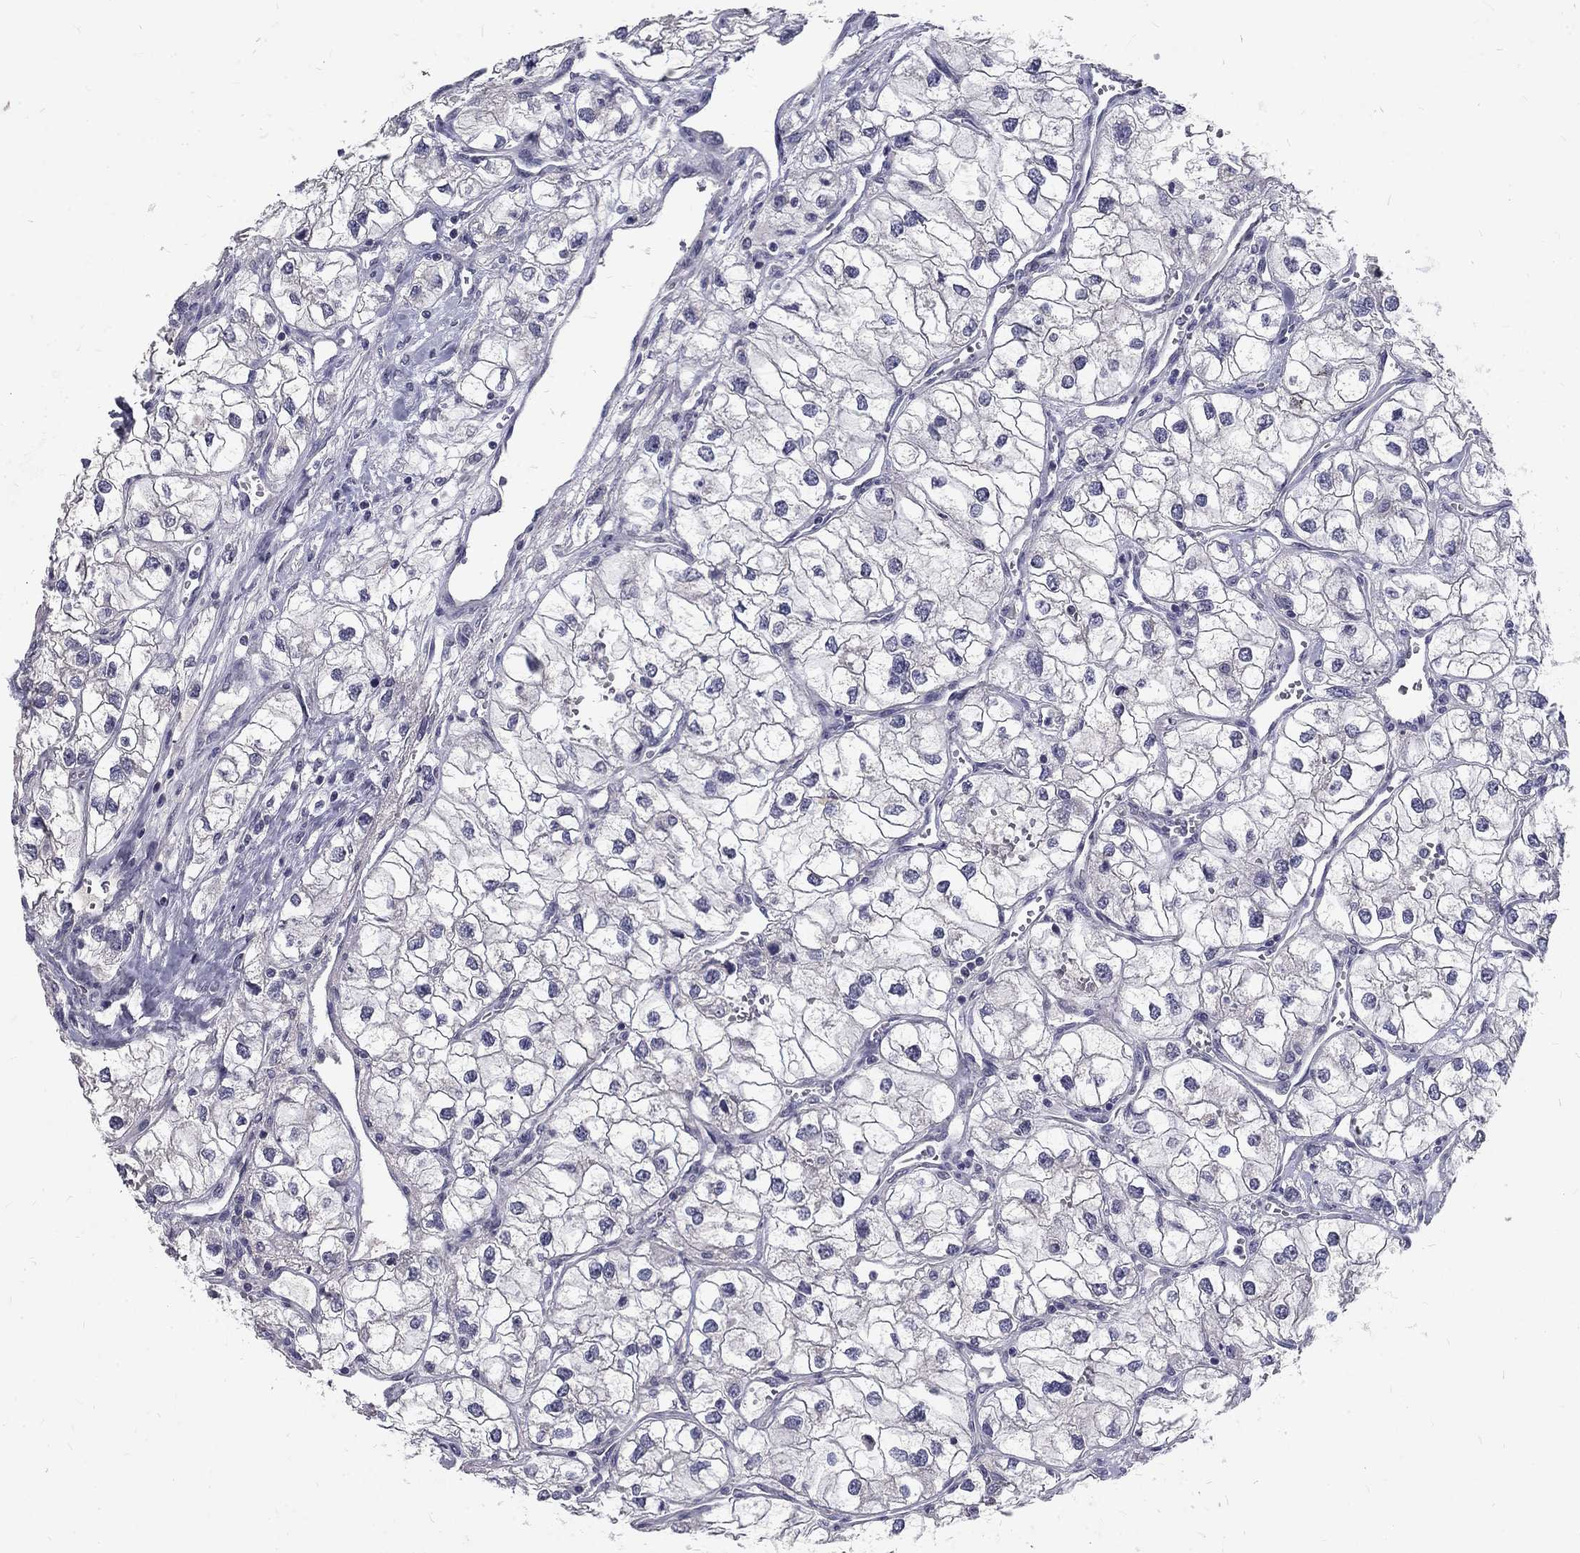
{"staining": {"intensity": "negative", "quantity": "none", "location": "none"}, "tissue": "renal cancer", "cell_type": "Tumor cells", "image_type": "cancer", "snomed": [{"axis": "morphology", "description": "Adenocarcinoma, NOS"}, {"axis": "topography", "description": "Kidney"}], "caption": "There is no significant positivity in tumor cells of renal adenocarcinoma. Brightfield microscopy of immunohistochemistry (IHC) stained with DAB (brown) and hematoxylin (blue), captured at high magnification.", "gene": "NOS1", "patient": {"sex": "male", "age": 59}}